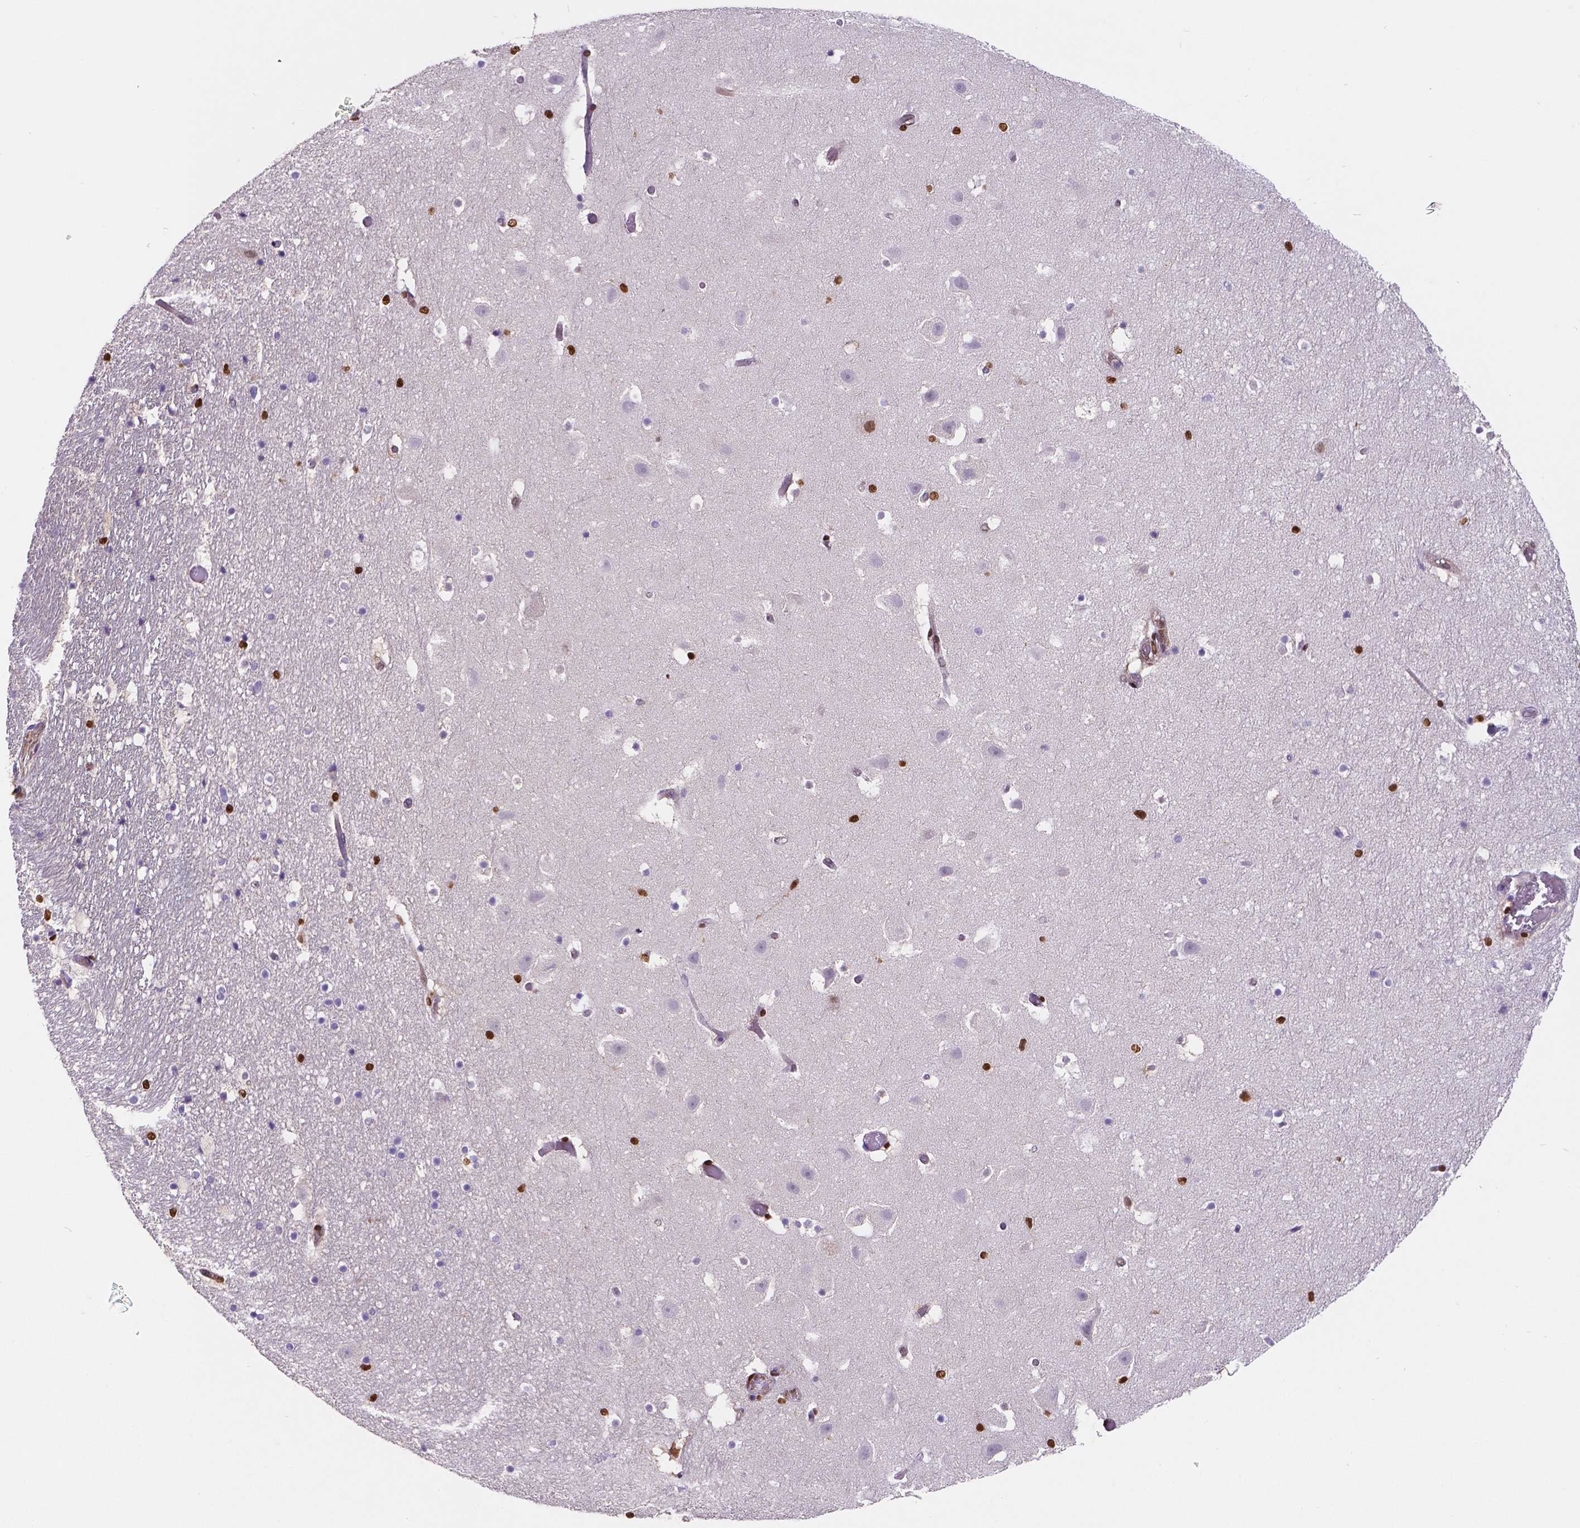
{"staining": {"intensity": "strong", "quantity": "<25%", "location": "nuclear"}, "tissue": "hippocampus", "cell_type": "Glial cells", "image_type": "normal", "snomed": [{"axis": "morphology", "description": "Normal tissue, NOS"}, {"axis": "topography", "description": "Hippocampus"}], "caption": "The photomicrograph shows a brown stain indicating the presence of a protein in the nuclear of glial cells in hippocampus.", "gene": "MEF2C", "patient": {"sex": "male", "age": 26}}